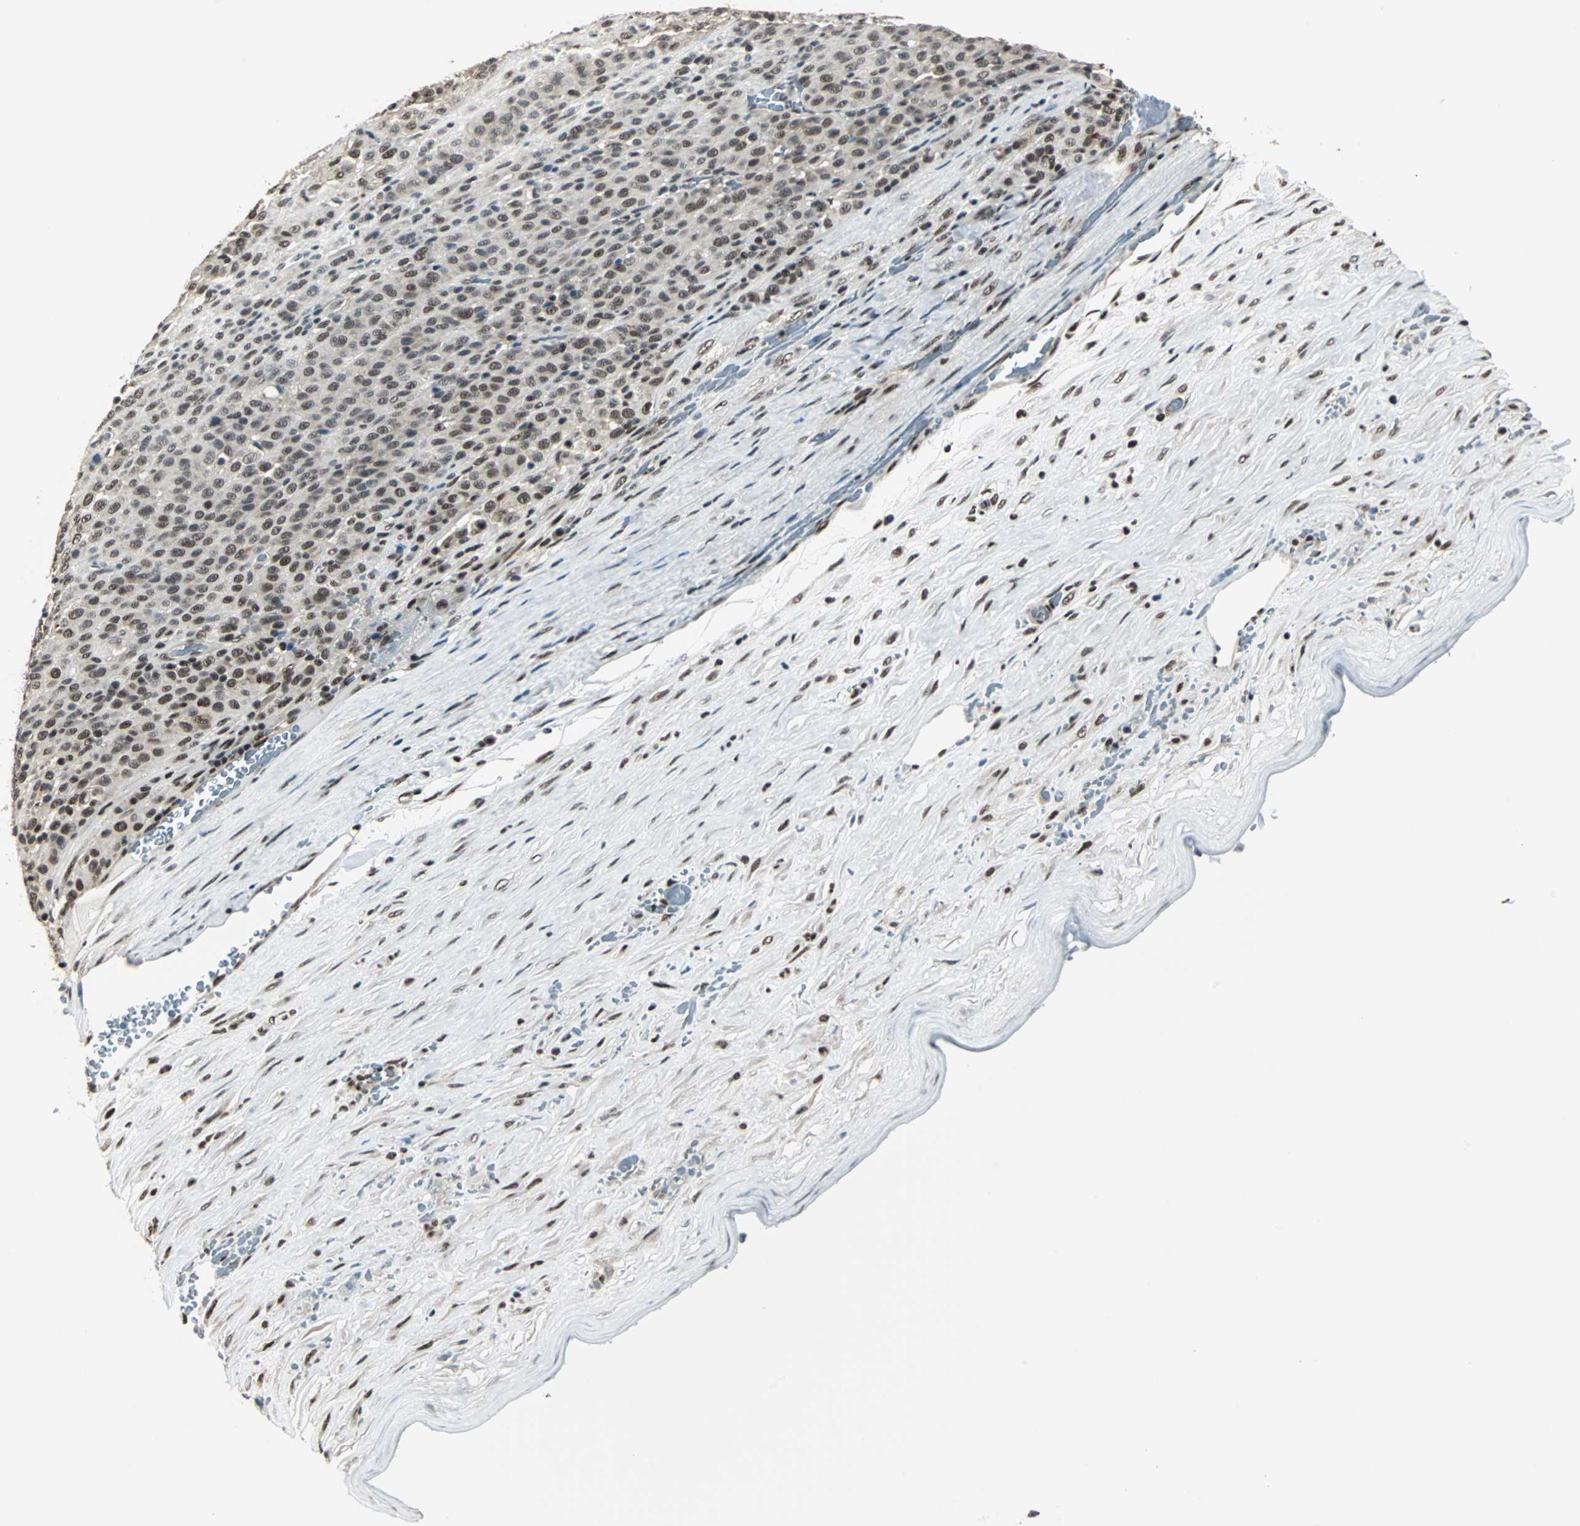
{"staining": {"intensity": "weak", "quantity": ">75%", "location": "nuclear"}, "tissue": "melanoma", "cell_type": "Tumor cells", "image_type": "cancer", "snomed": [{"axis": "morphology", "description": "Malignant melanoma, Metastatic site"}, {"axis": "topography", "description": "Pancreas"}], "caption": "Melanoma stained with a brown dye exhibits weak nuclear positive staining in approximately >75% of tumor cells.", "gene": "MKX", "patient": {"sex": "female", "age": 30}}